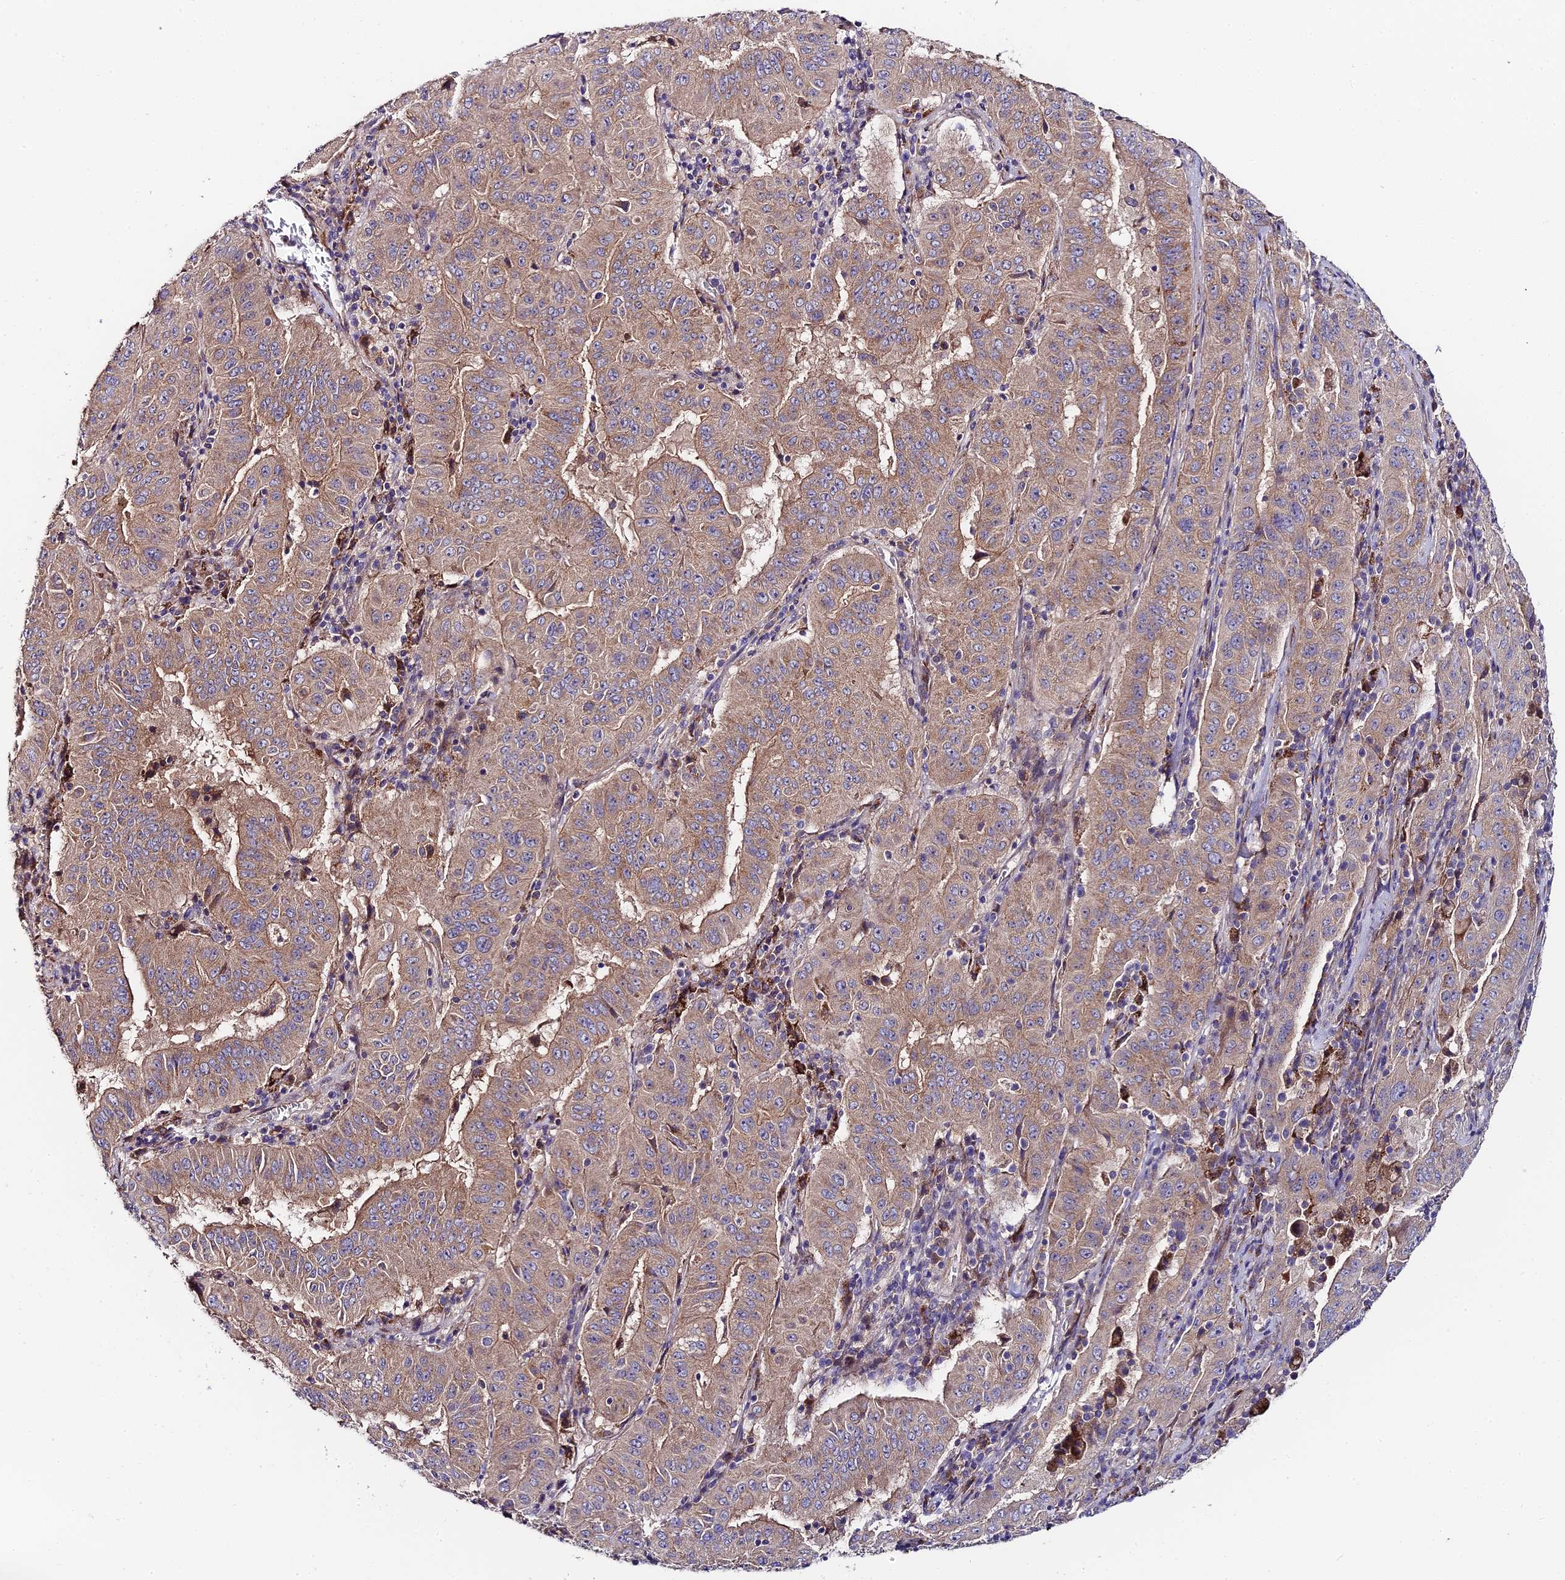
{"staining": {"intensity": "moderate", "quantity": ">75%", "location": "cytoplasmic/membranous"}, "tissue": "pancreatic cancer", "cell_type": "Tumor cells", "image_type": "cancer", "snomed": [{"axis": "morphology", "description": "Adenocarcinoma, NOS"}, {"axis": "topography", "description": "Pancreas"}], "caption": "Human adenocarcinoma (pancreatic) stained with a brown dye shows moderate cytoplasmic/membranous positive expression in about >75% of tumor cells.", "gene": "C3orf20", "patient": {"sex": "male", "age": 63}}